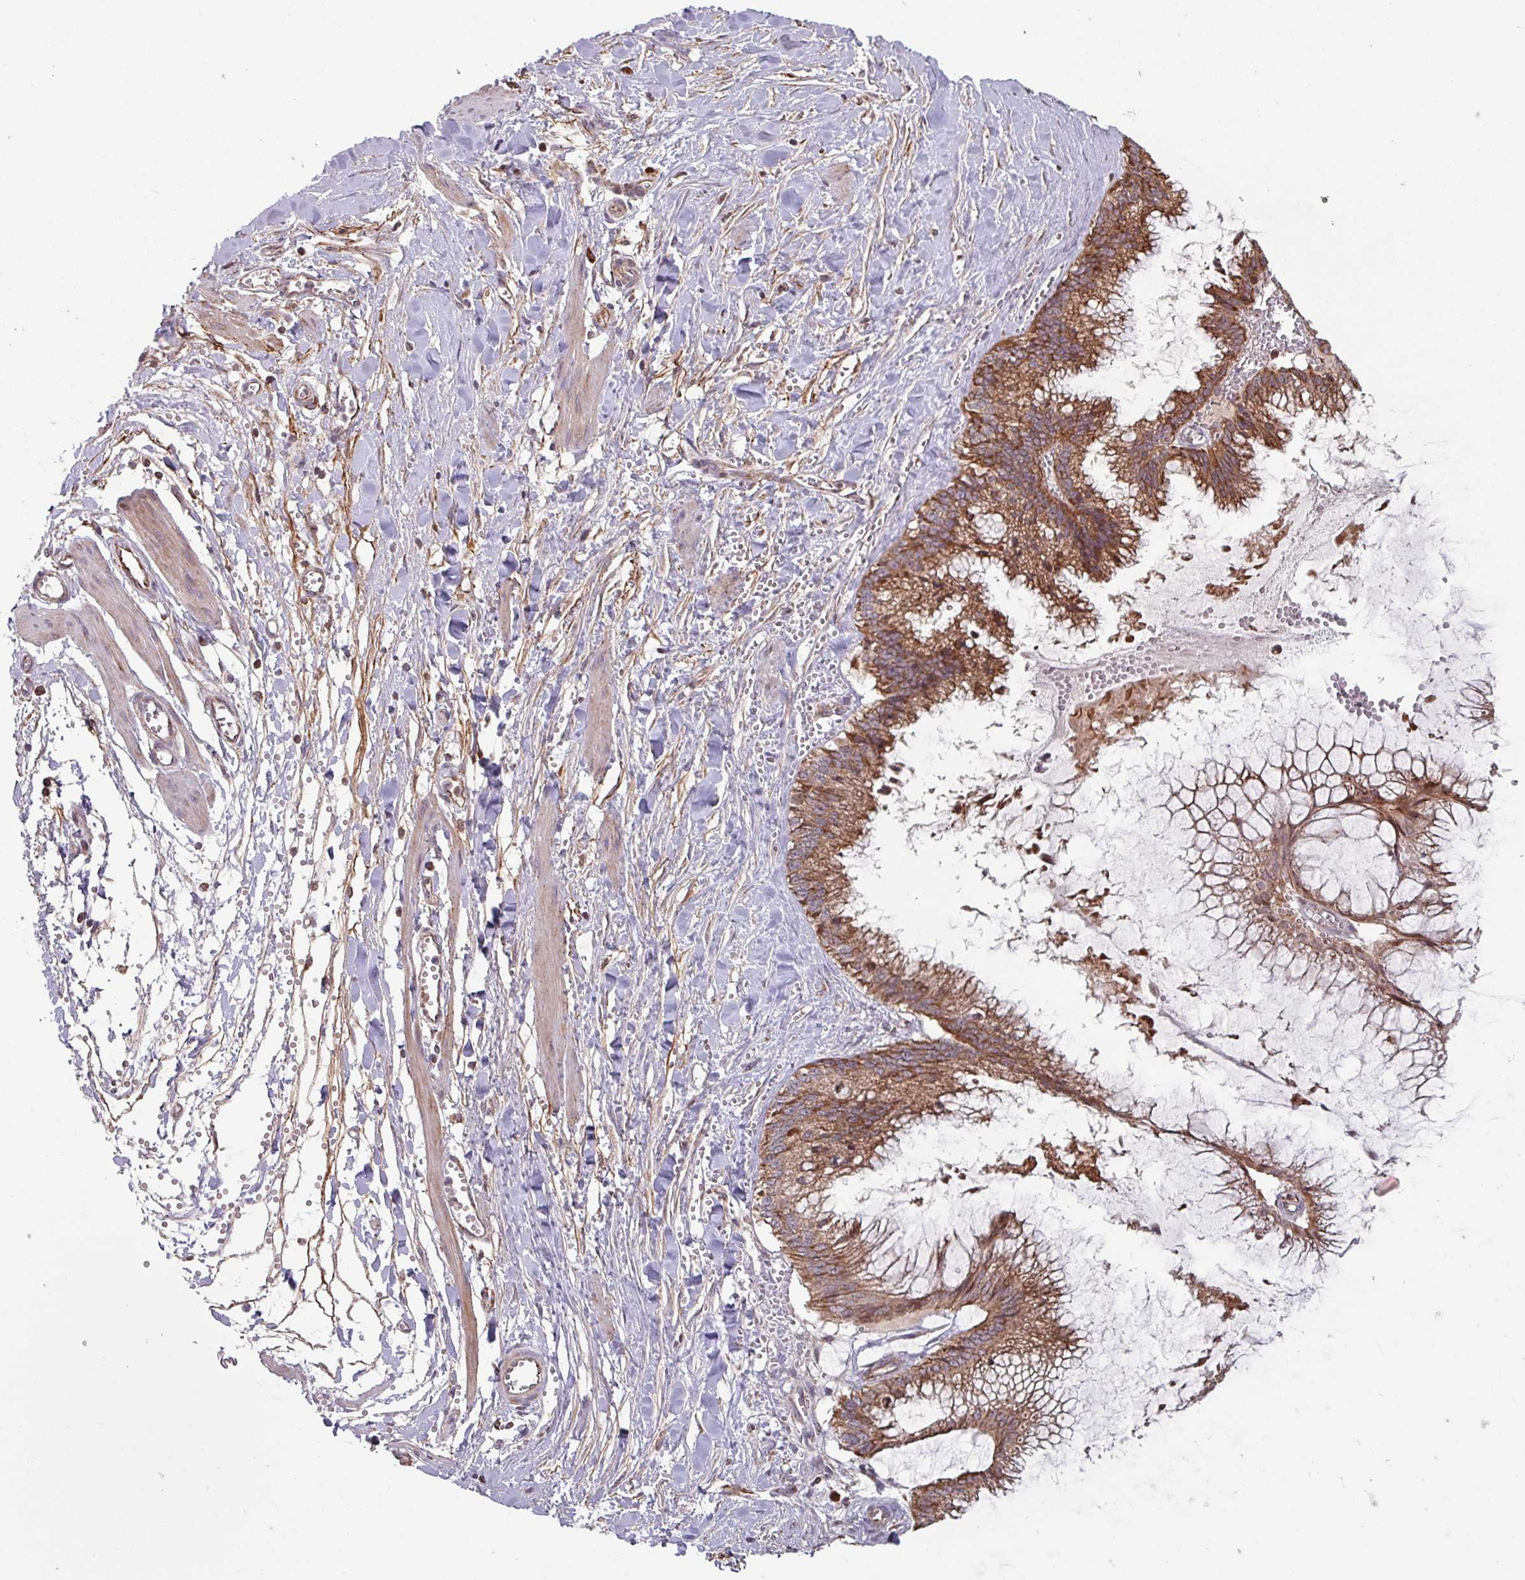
{"staining": {"intensity": "moderate", "quantity": ">75%", "location": "cytoplasmic/membranous"}, "tissue": "ovarian cancer", "cell_type": "Tumor cells", "image_type": "cancer", "snomed": [{"axis": "morphology", "description": "Cystadenocarcinoma, mucinous, NOS"}, {"axis": "topography", "description": "Ovary"}], "caption": "Protein staining of ovarian cancer tissue reveals moderate cytoplasmic/membranous staining in approximately >75% of tumor cells. (Brightfield microscopy of DAB IHC at high magnification).", "gene": "COX7C", "patient": {"sex": "female", "age": 44}}